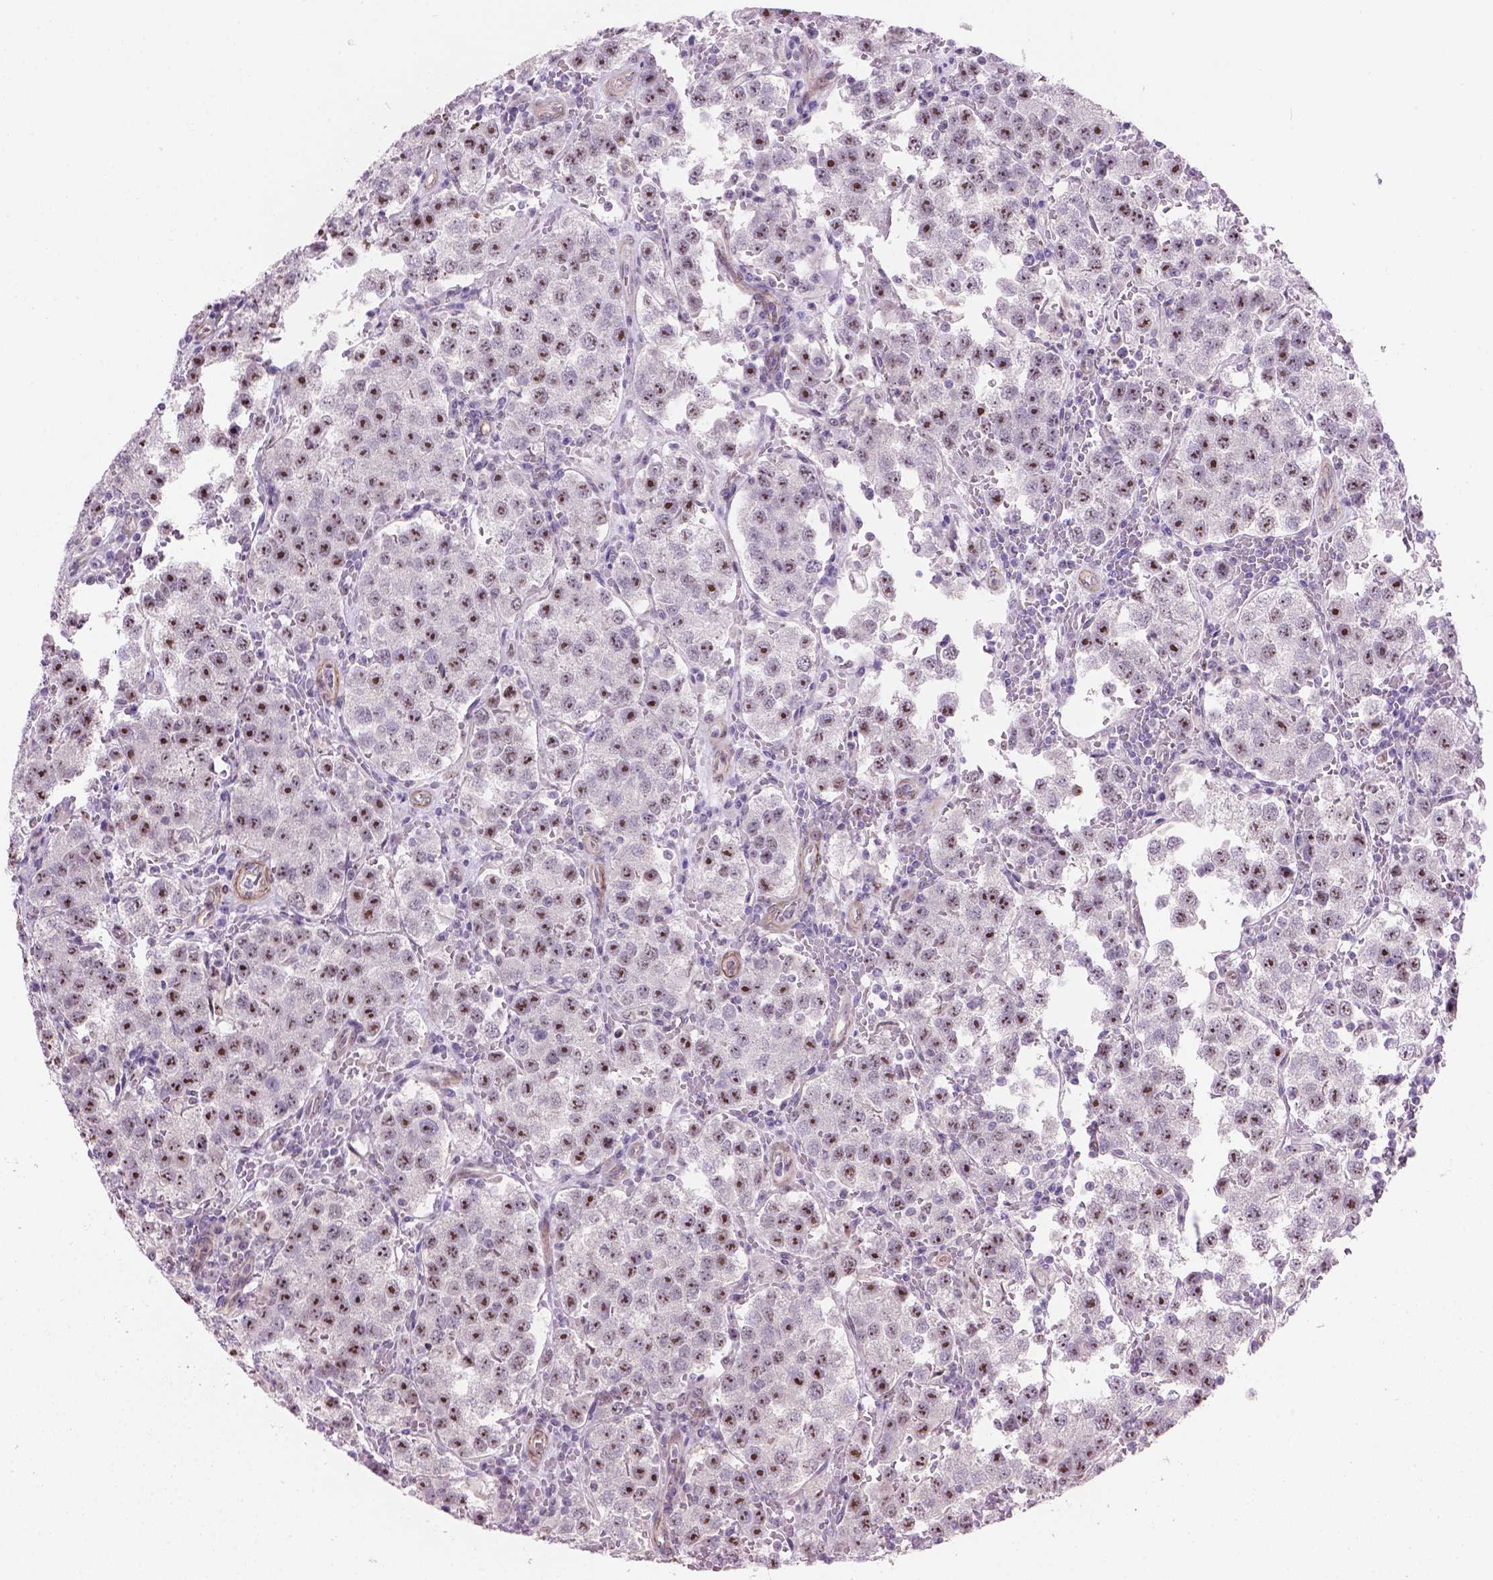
{"staining": {"intensity": "strong", "quantity": ">75%", "location": "nuclear"}, "tissue": "testis cancer", "cell_type": "Tumor cells", "image_type": "cancer", "snomed": [{"axis": "morphology", "description": "Seminoma, NOS"}, {"axis": "topography", "description": "Testis"}], "caption": "Immunohistochemistry (DAB (3,3'-diaminobenzidine)) staining of human testis seminoma displays strong nuclear protein positivity in approximately >75% of tumor cells. The protein is stained brown, and the nuclei are stained in blue (DAB (3,3'-diaminobenzidine) IHC with brightfield microscopy, high magnification).", "gene": "RRS1", "patient": {"sex": "male", "age": 37}}